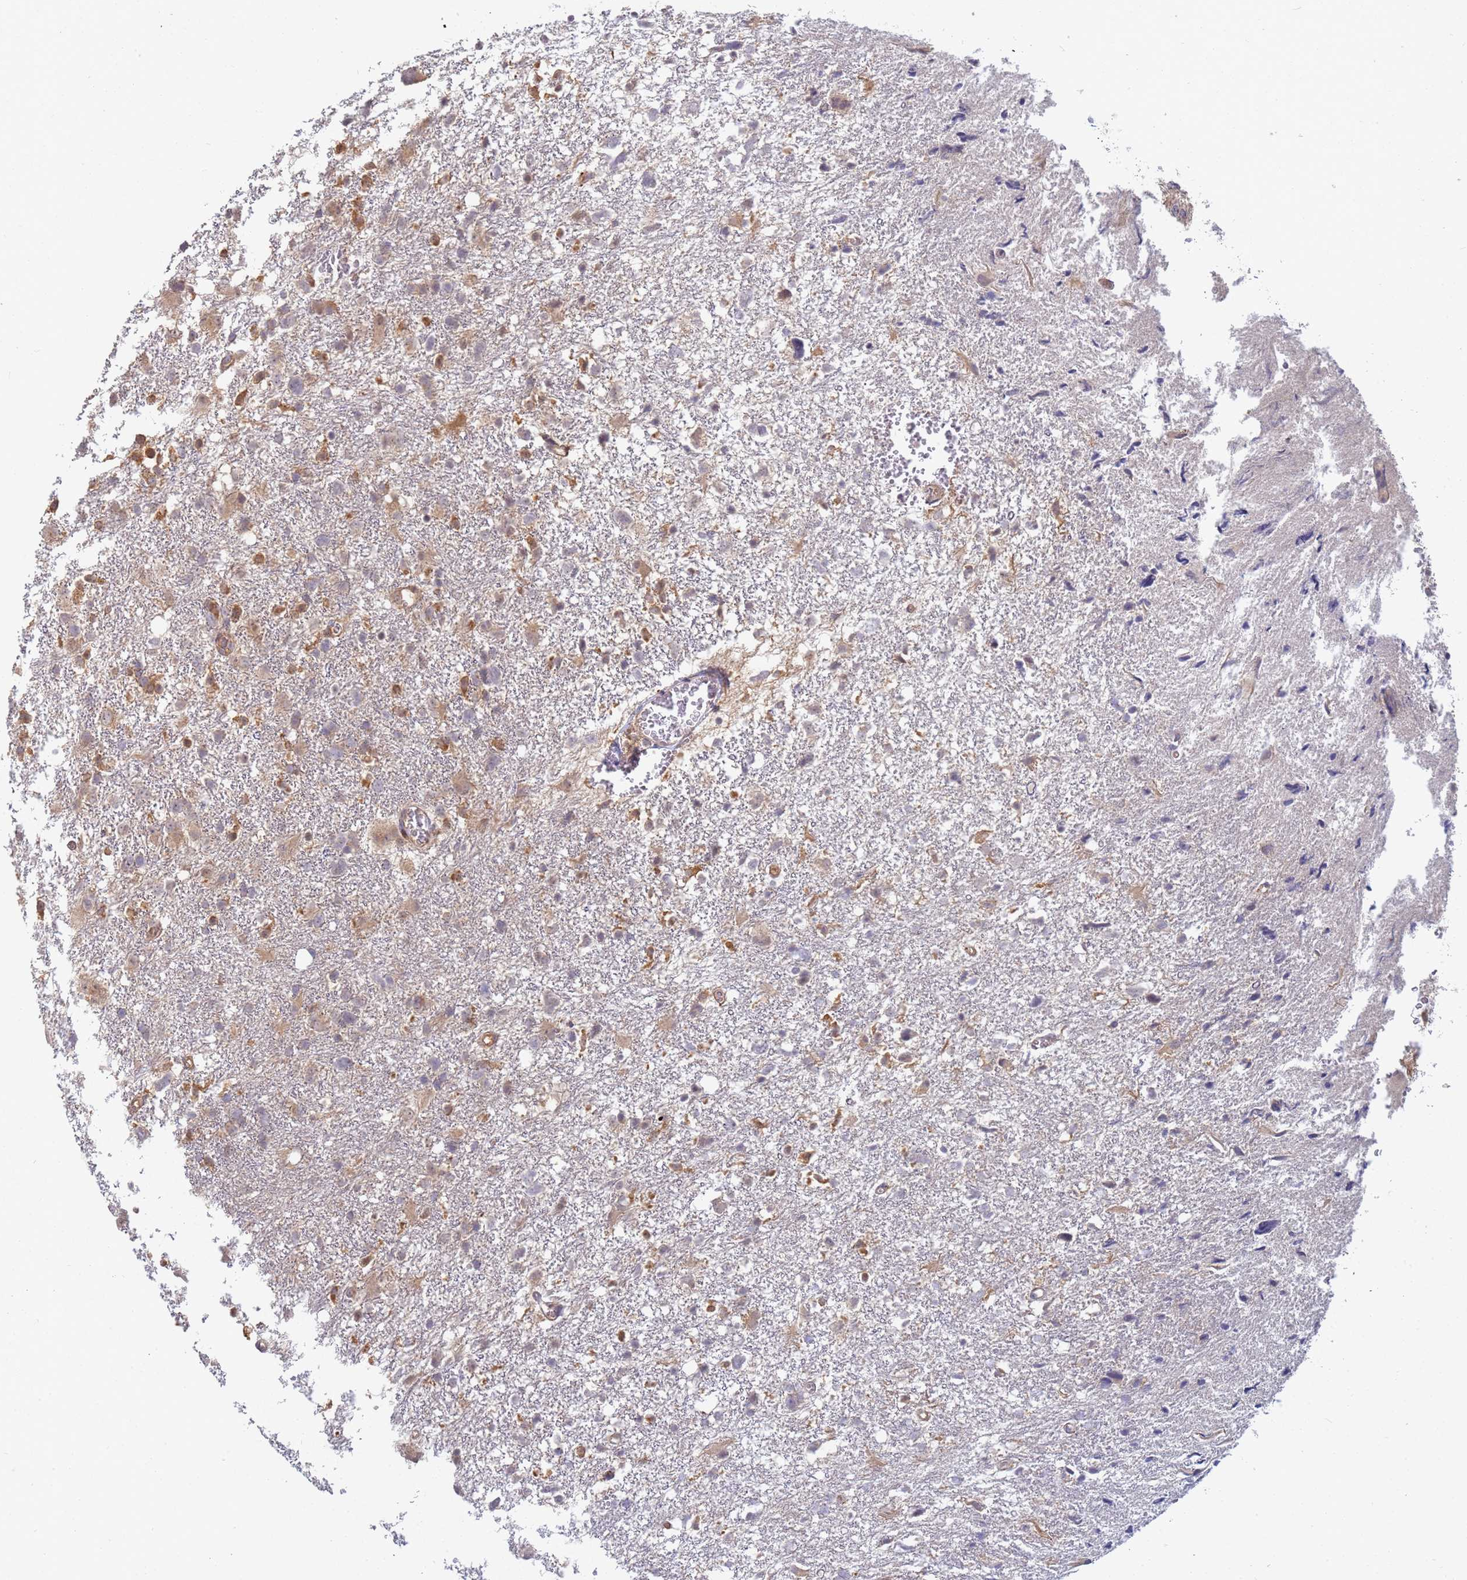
{"staining": {"intensity": "moderate", "quantity": "<25%", "location": "cytoplasmic/membranous"}, "tissue": "glioma", "cell_type": "Tumor cells", "image_type": "cancer", "snomed": [{"axis": "morphology", "description": "Glioma, malignant, High grade"}, {"axis": "topography", "description": "Brain"}], "caption": "Glioma stained for a protein (brown) displays moderate cytoplasmic/membranous positive positivity in about <25% of tumor cells.", "gene": "SHARPIN", "patient": {"sex": "male", "age": 61}}